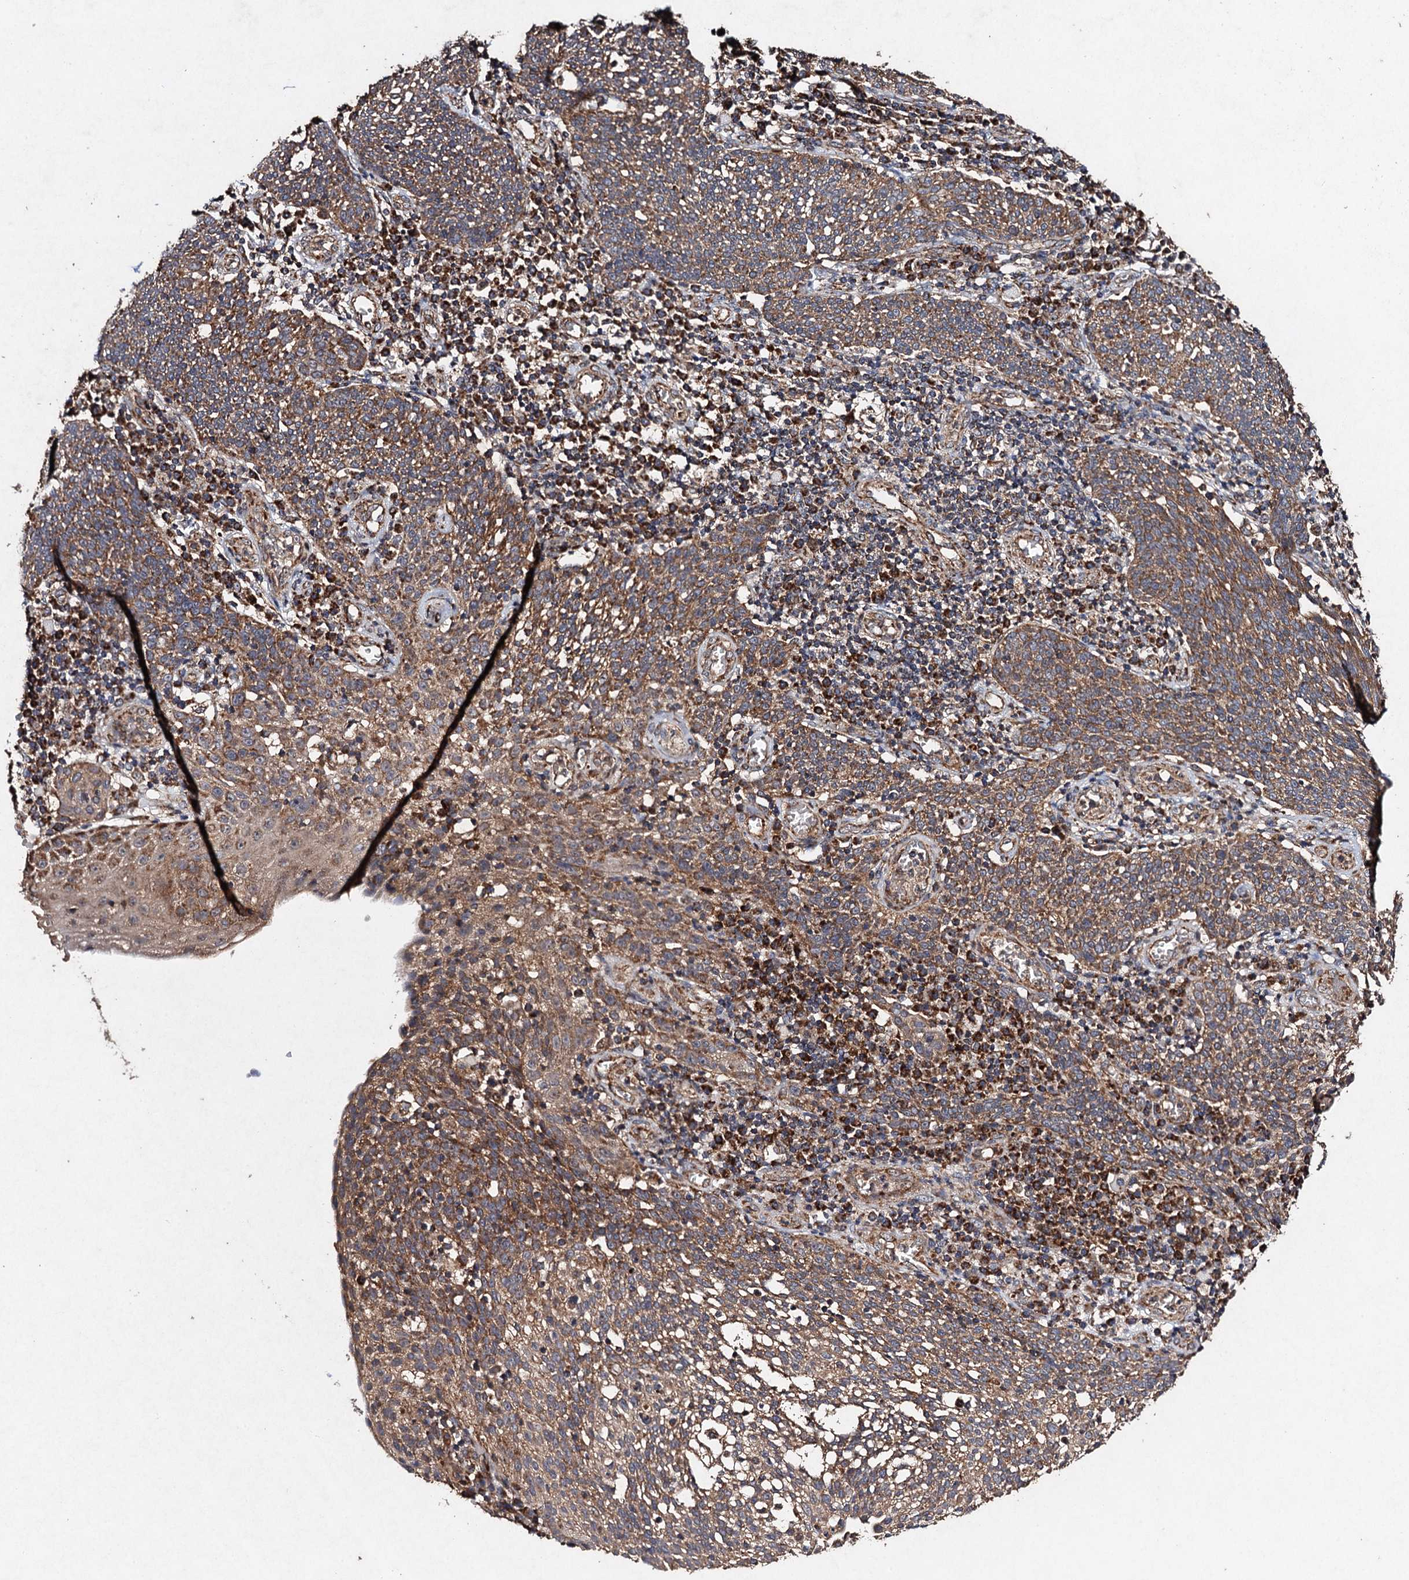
{"staining": {"intensity": "moderate", "quantity": ">75%", "location": "cytoplasmic/membranous"}, "tissue": "cervical cancer", "cell_type": "Tumor cells", "image_type": "cancer", "snomed": [{"axis": "morphology", "description": "Squamous cell carcinoma, NOS"}, {"axis": "topography", "description": "Cervix"}], "caption": "The histopathology image exhibits immunohistochemical staining of cervical cancer (squamous cell carcinoma). There is moderate cytoplasmic/membranous staining is present in approximately >75% of tumor cells.", "gene": "NDUFA13", "patient": {"sex": "female", "age": 34}}